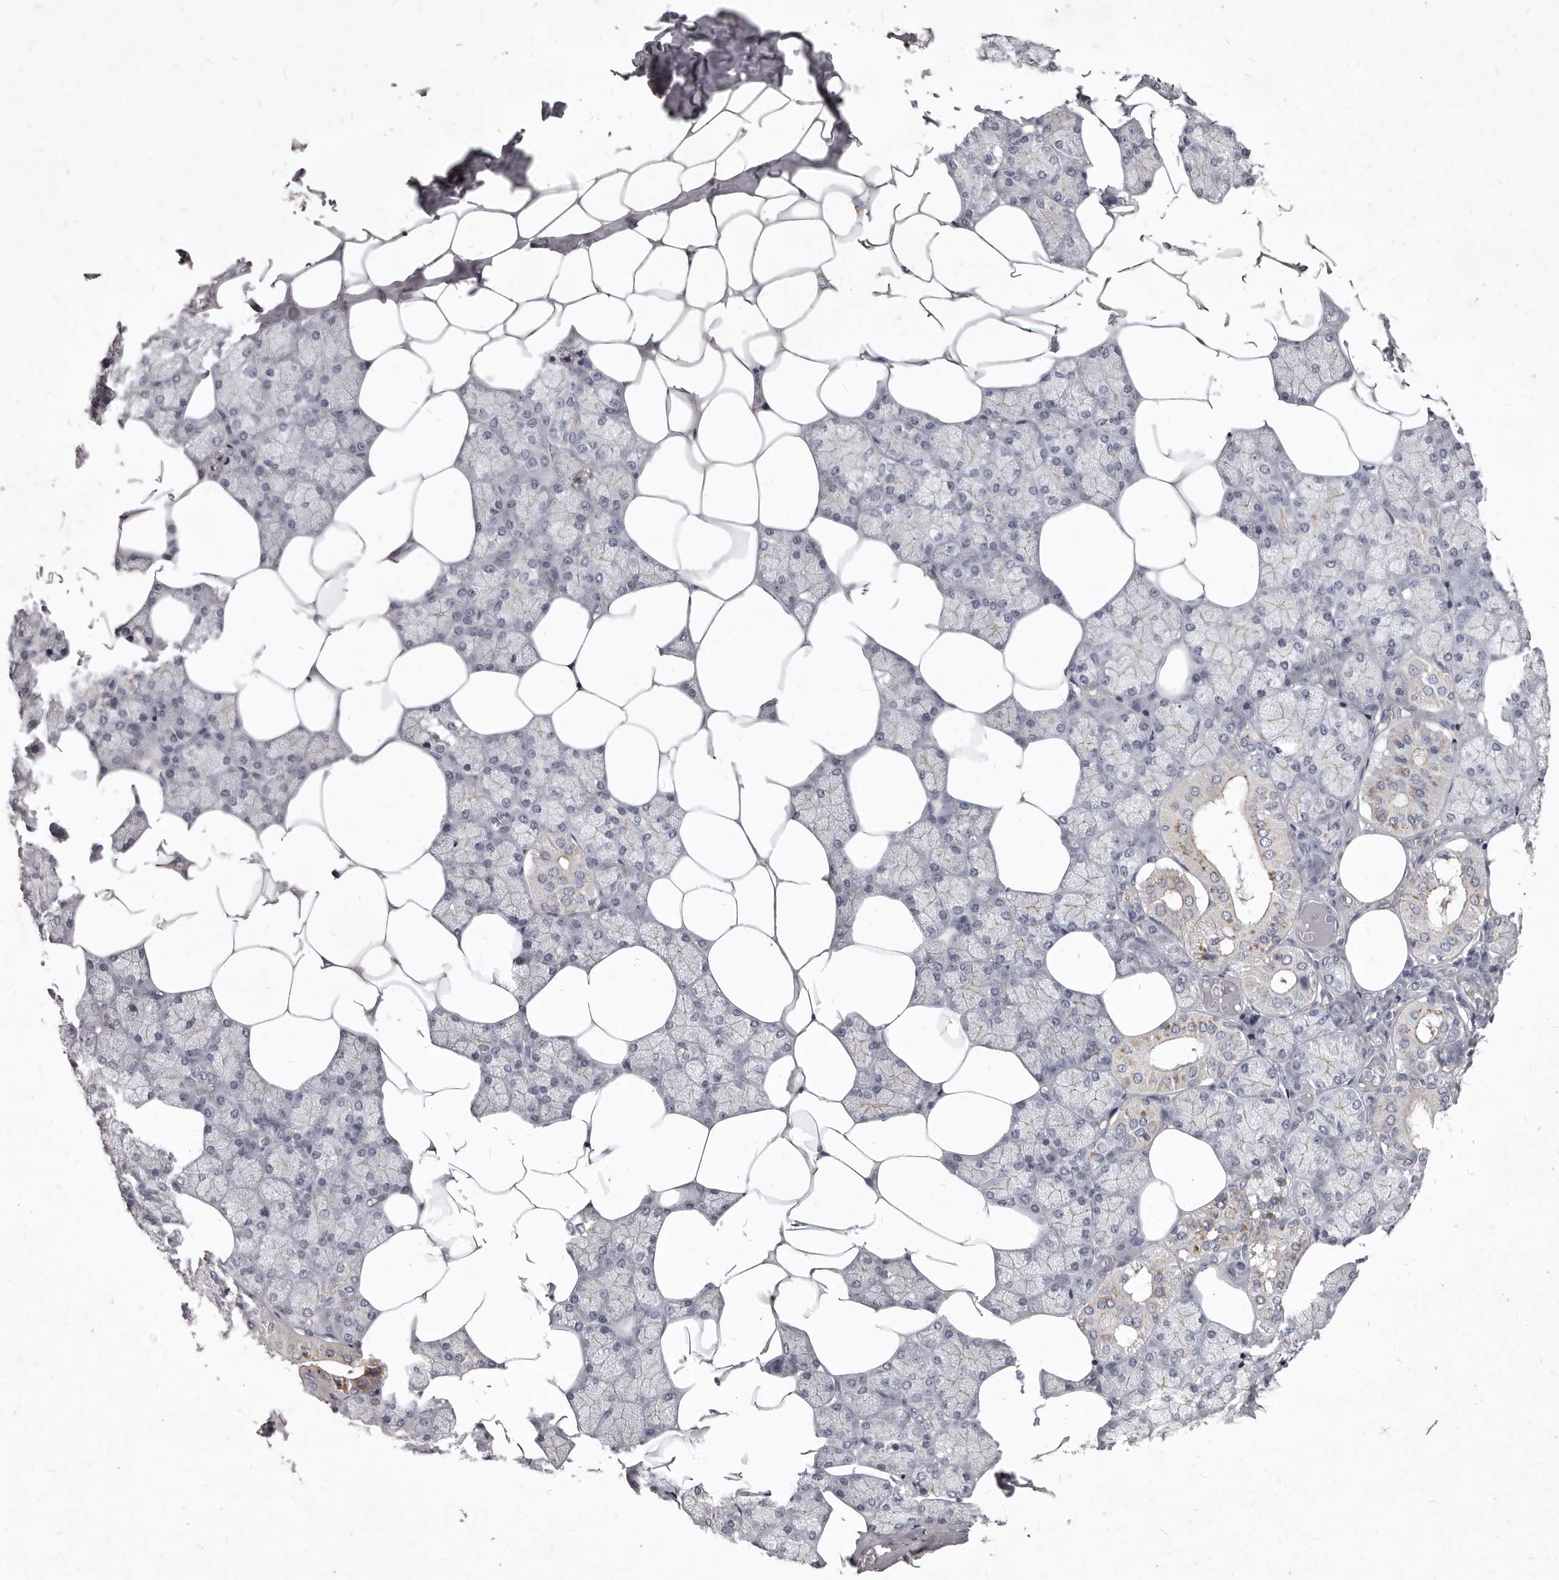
{"staining": {"intensity": "moderate", "quantity": "<25%", "location": "cytoplasmic/membranous"}, "tissue": "salivary gland", "cell_type": "Glandular cells", "image_type": "normal", "snomed": [{"axis": "morphology", "description": "Normal tissue, NOS"}, {"axis": "topography", "description": "Salivary gland"}], "caption": "Moderate cytoplasmic/membranous positivity for a protein is seen in approximately <25% of glandular cells of unremarkable salivary gland using immunohistochemistry.", "gene": "GPRC5C", "patient": {"sex": "male", "age": 62}}